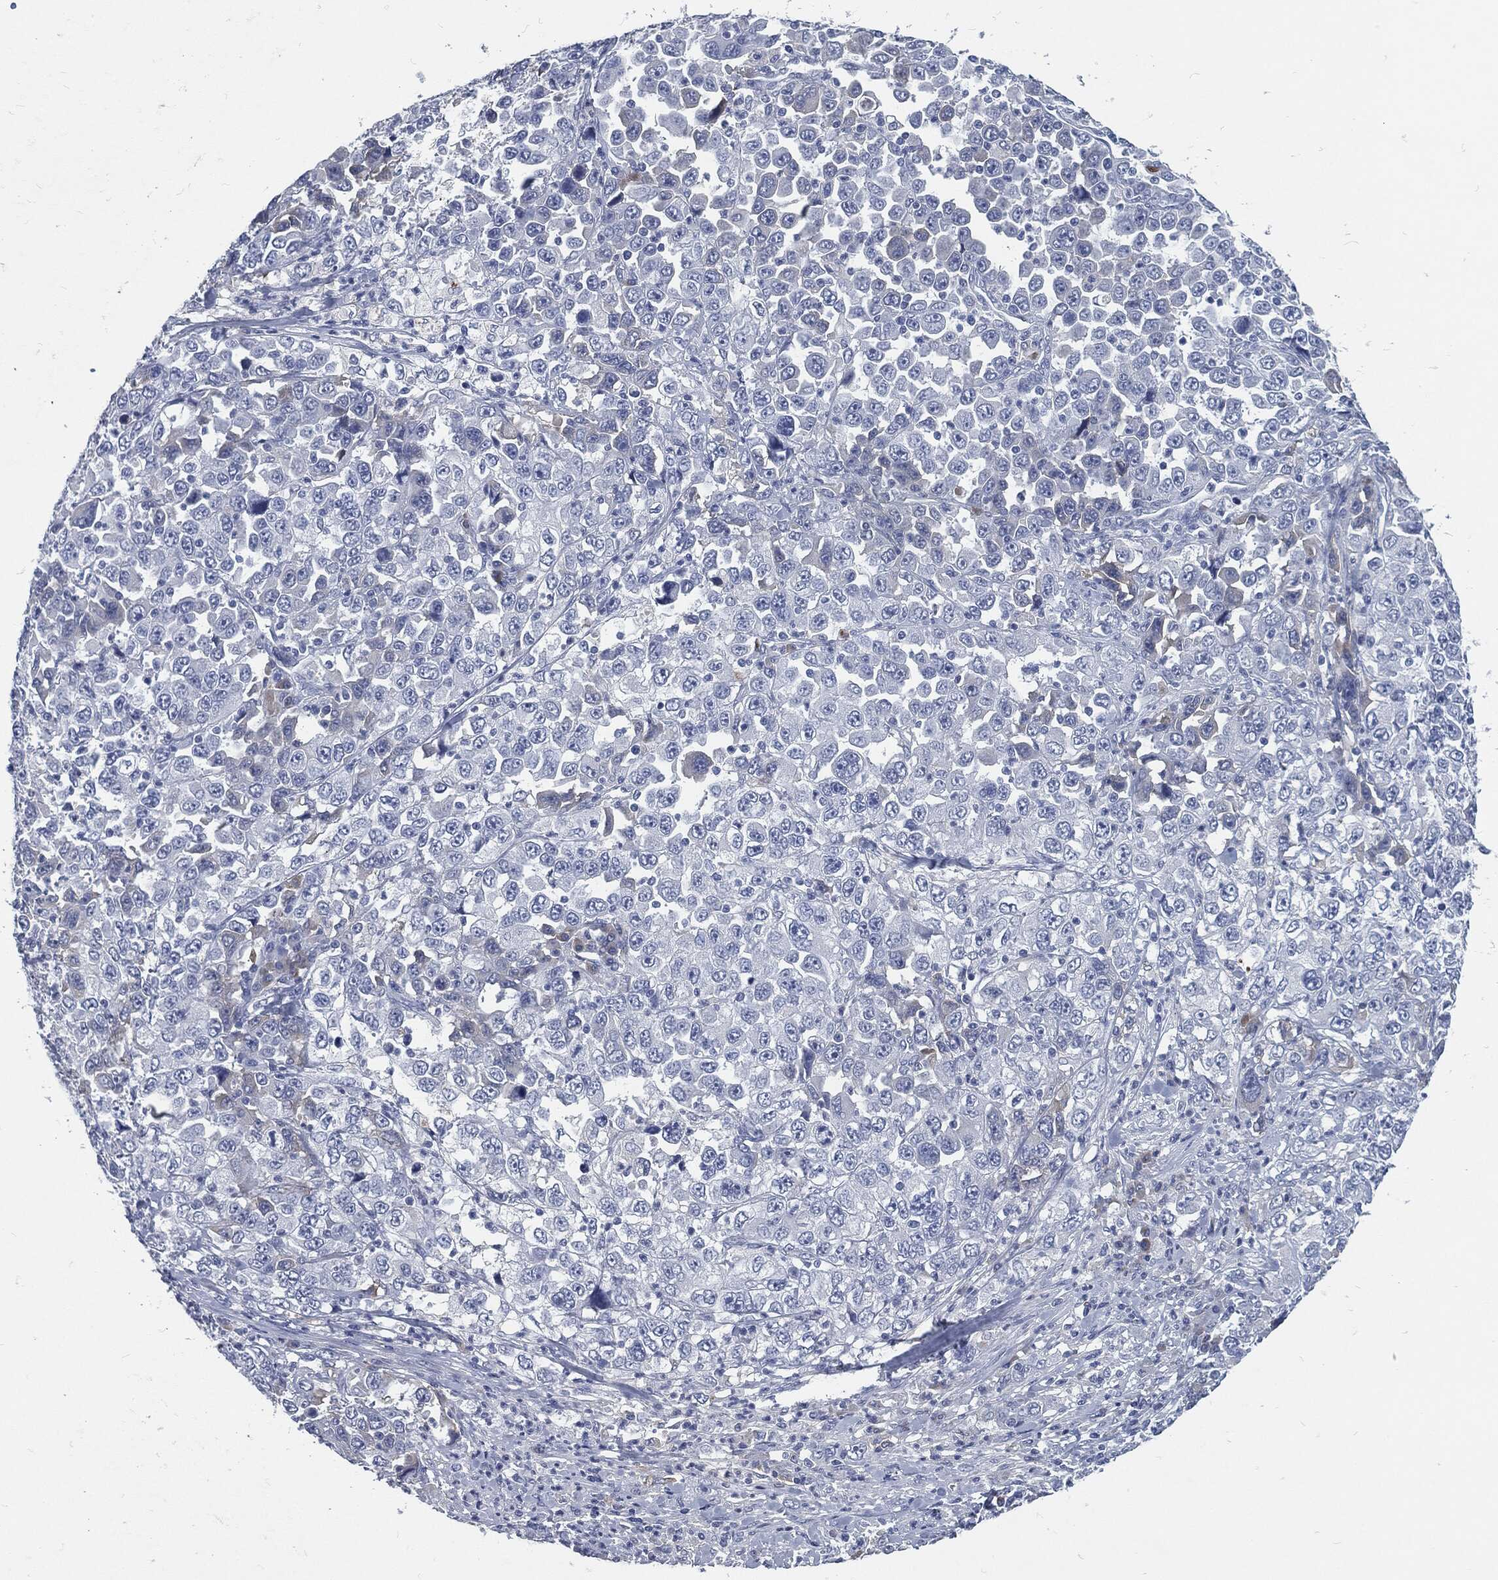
{"staining": {"intensity": "negative", "quantity": "none", "location": "none"}, "tissue": "stomach cancer", "cell_type": "Tumor cells", "image_type": "cancer", "snomed": [{"axis": "morphology", "description": "Normal tissue, NOS"}, {"axis": "morphology", "description": "Adenocarcinoma, NOS"}, {"axis": "topography", "description": "Stomach, upper"}, {"axis": "topography", "description": "Stomach"}], "caption": "An immunohistochemistry (IHC) micrograph of adenocarcinoma (stomach) is shown. There is no staining in tumor cells of adenocarcinoma (stomach).", "gene": "MST1", "patient": {"sex": "male", "age": 59}}